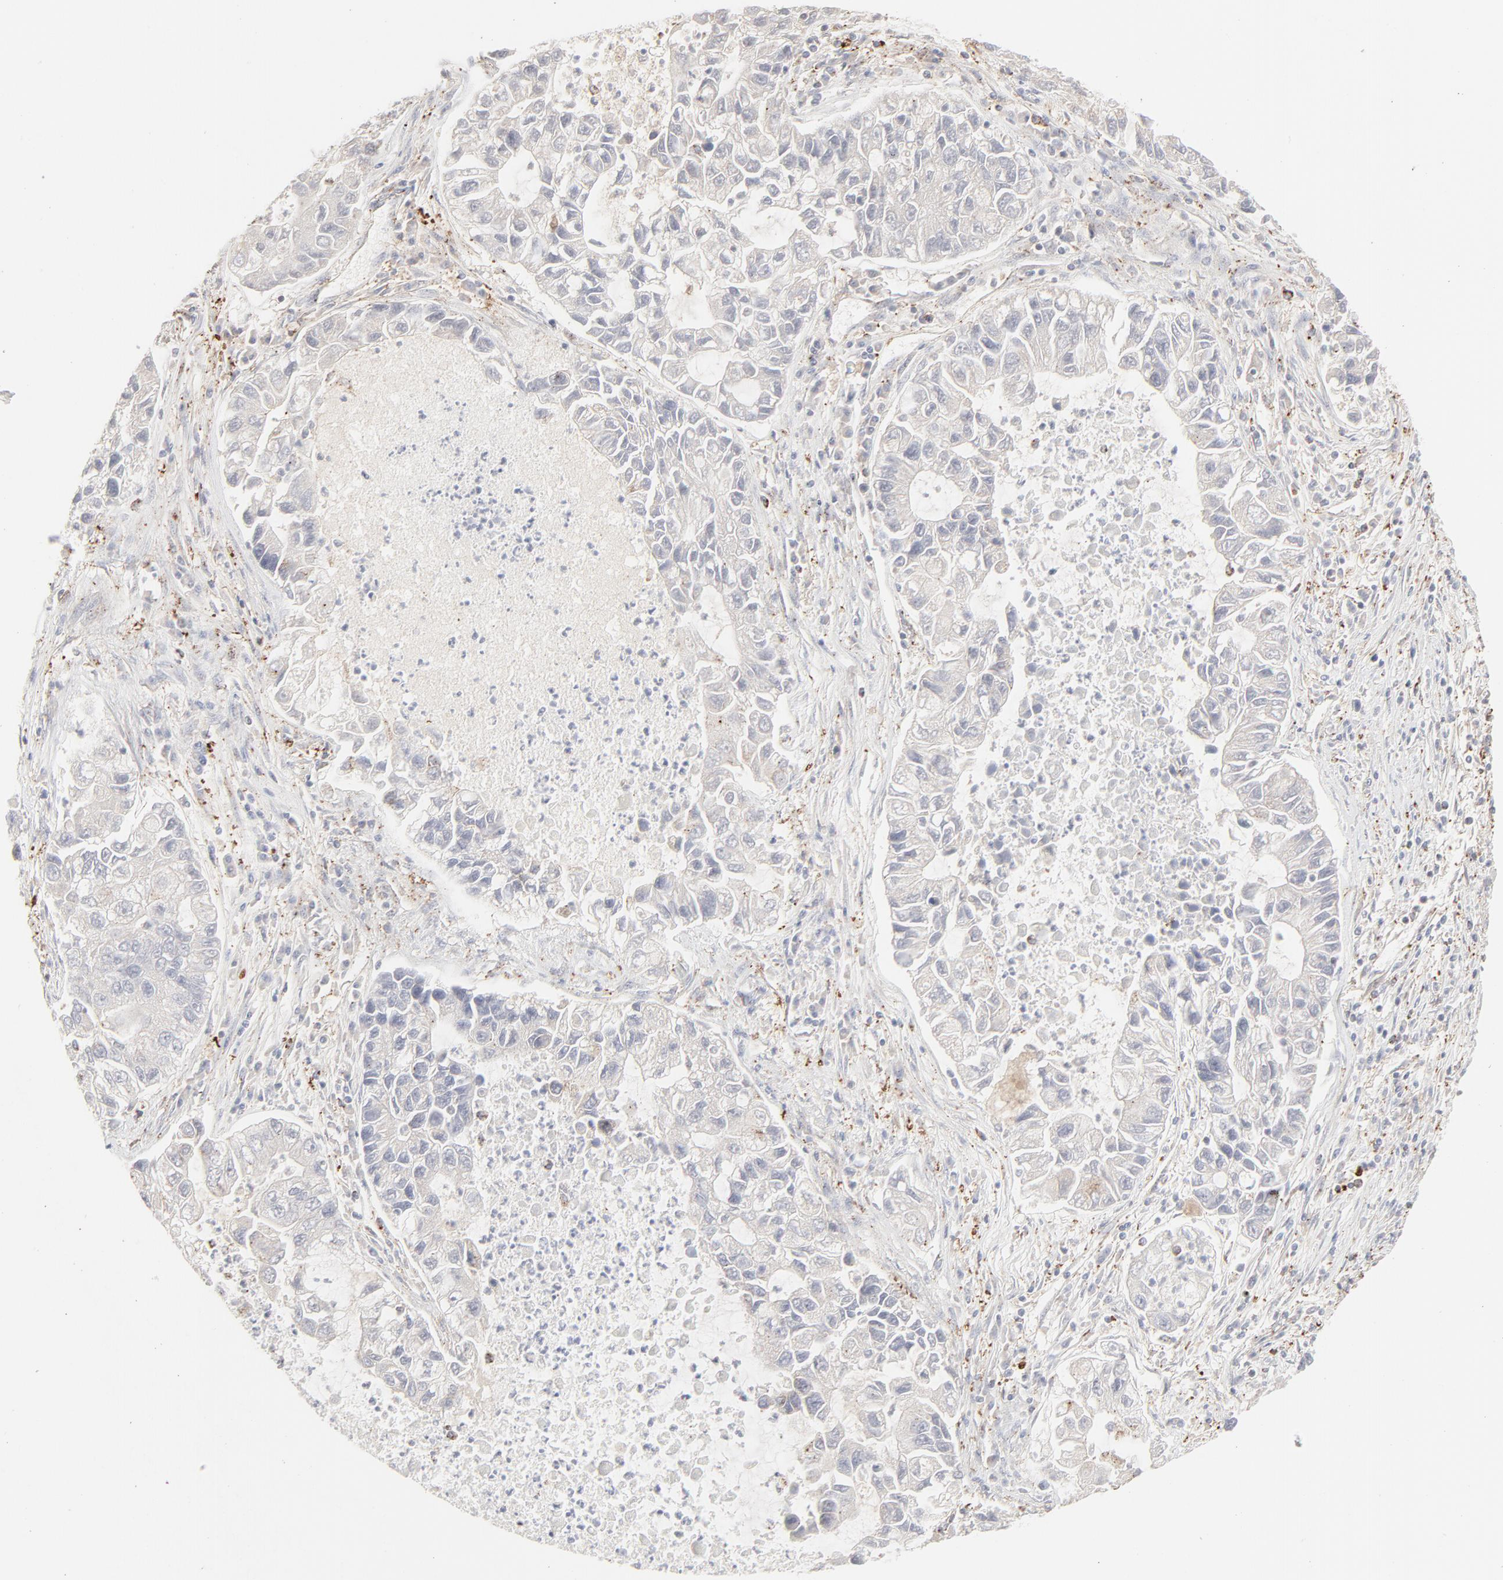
{"staining": {"intensity": "negative", "quantity": "none", "location": "none"}, "tissue": "lung cancer", "cell_type": "Tumor cells", "image_type": "cancer", "snomed": [{"axis": "morphology", "description": "Adenocarcinoma, NOS"}, {"axis": "topography", "description": "Lung"}], "caption": "DAB immunohistochemical staining of lung cancer exhibits no significant staining in tumor cells.", "gene": "LGALS2", "patient": {"sex": "female", "age": 51}}